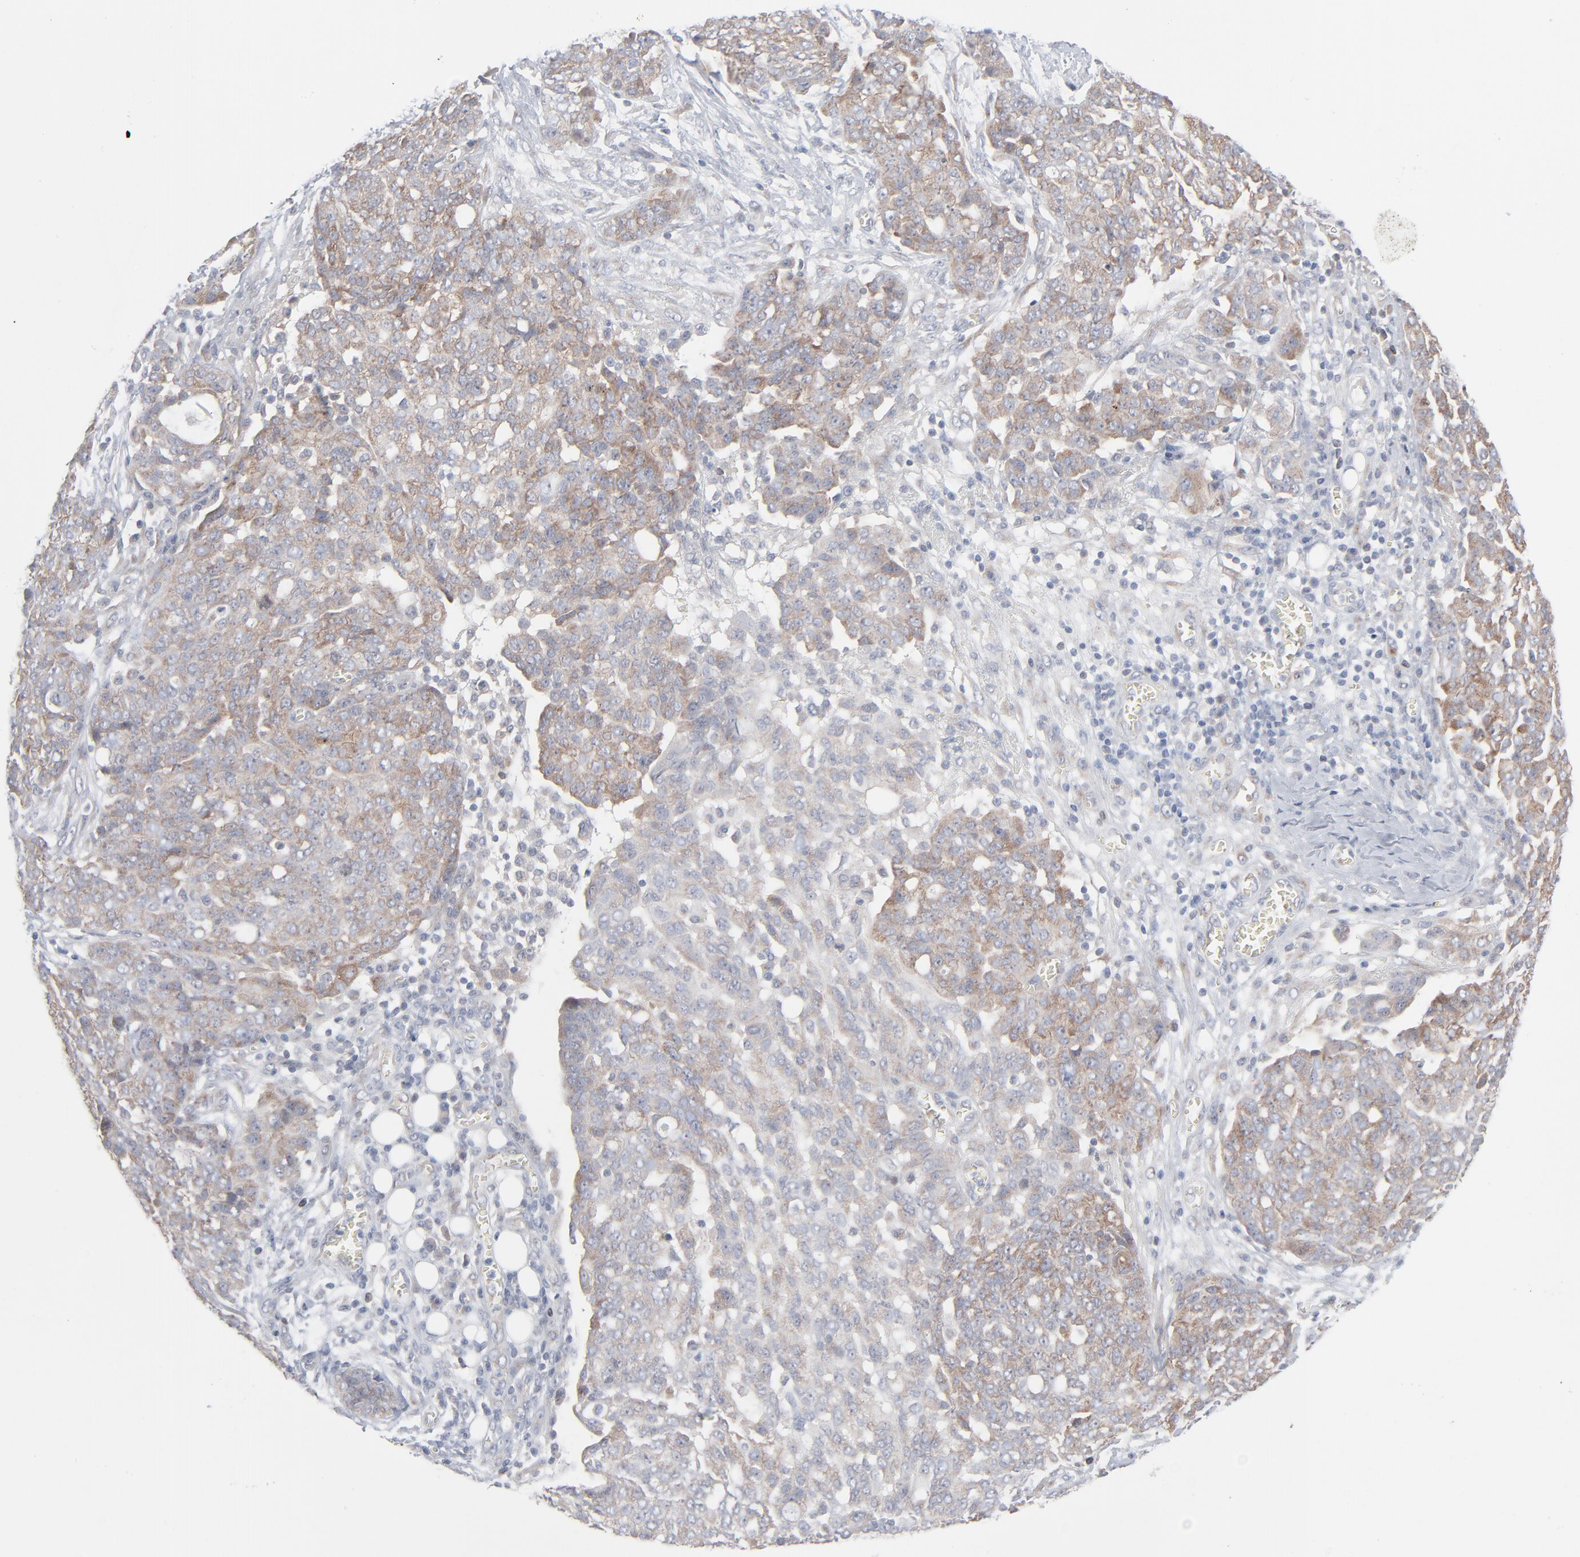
{"staining": {"intensity": "weak", "quantity": ">75%", "location": "cytoplasmic/membranous"}, "tissue": "ovarian cancer", "cell_type": "Tumor cells", "image_type": "cancer", "snomed": [{"axis": "morphology", "description": "Cystadenocarcinoma, serous, NOS"}, {"axis": "topography", "description": "Soft tissue"}, {"axis": "topography", "description": "Ovary"}], "caption": "Ovarian cancer (serous cystadenocarcinoma) stained with a protein marker exhibits weak staining in tumor cells.", "gene": "KDSR", "patient": {"sex": "female", "age": 57}}